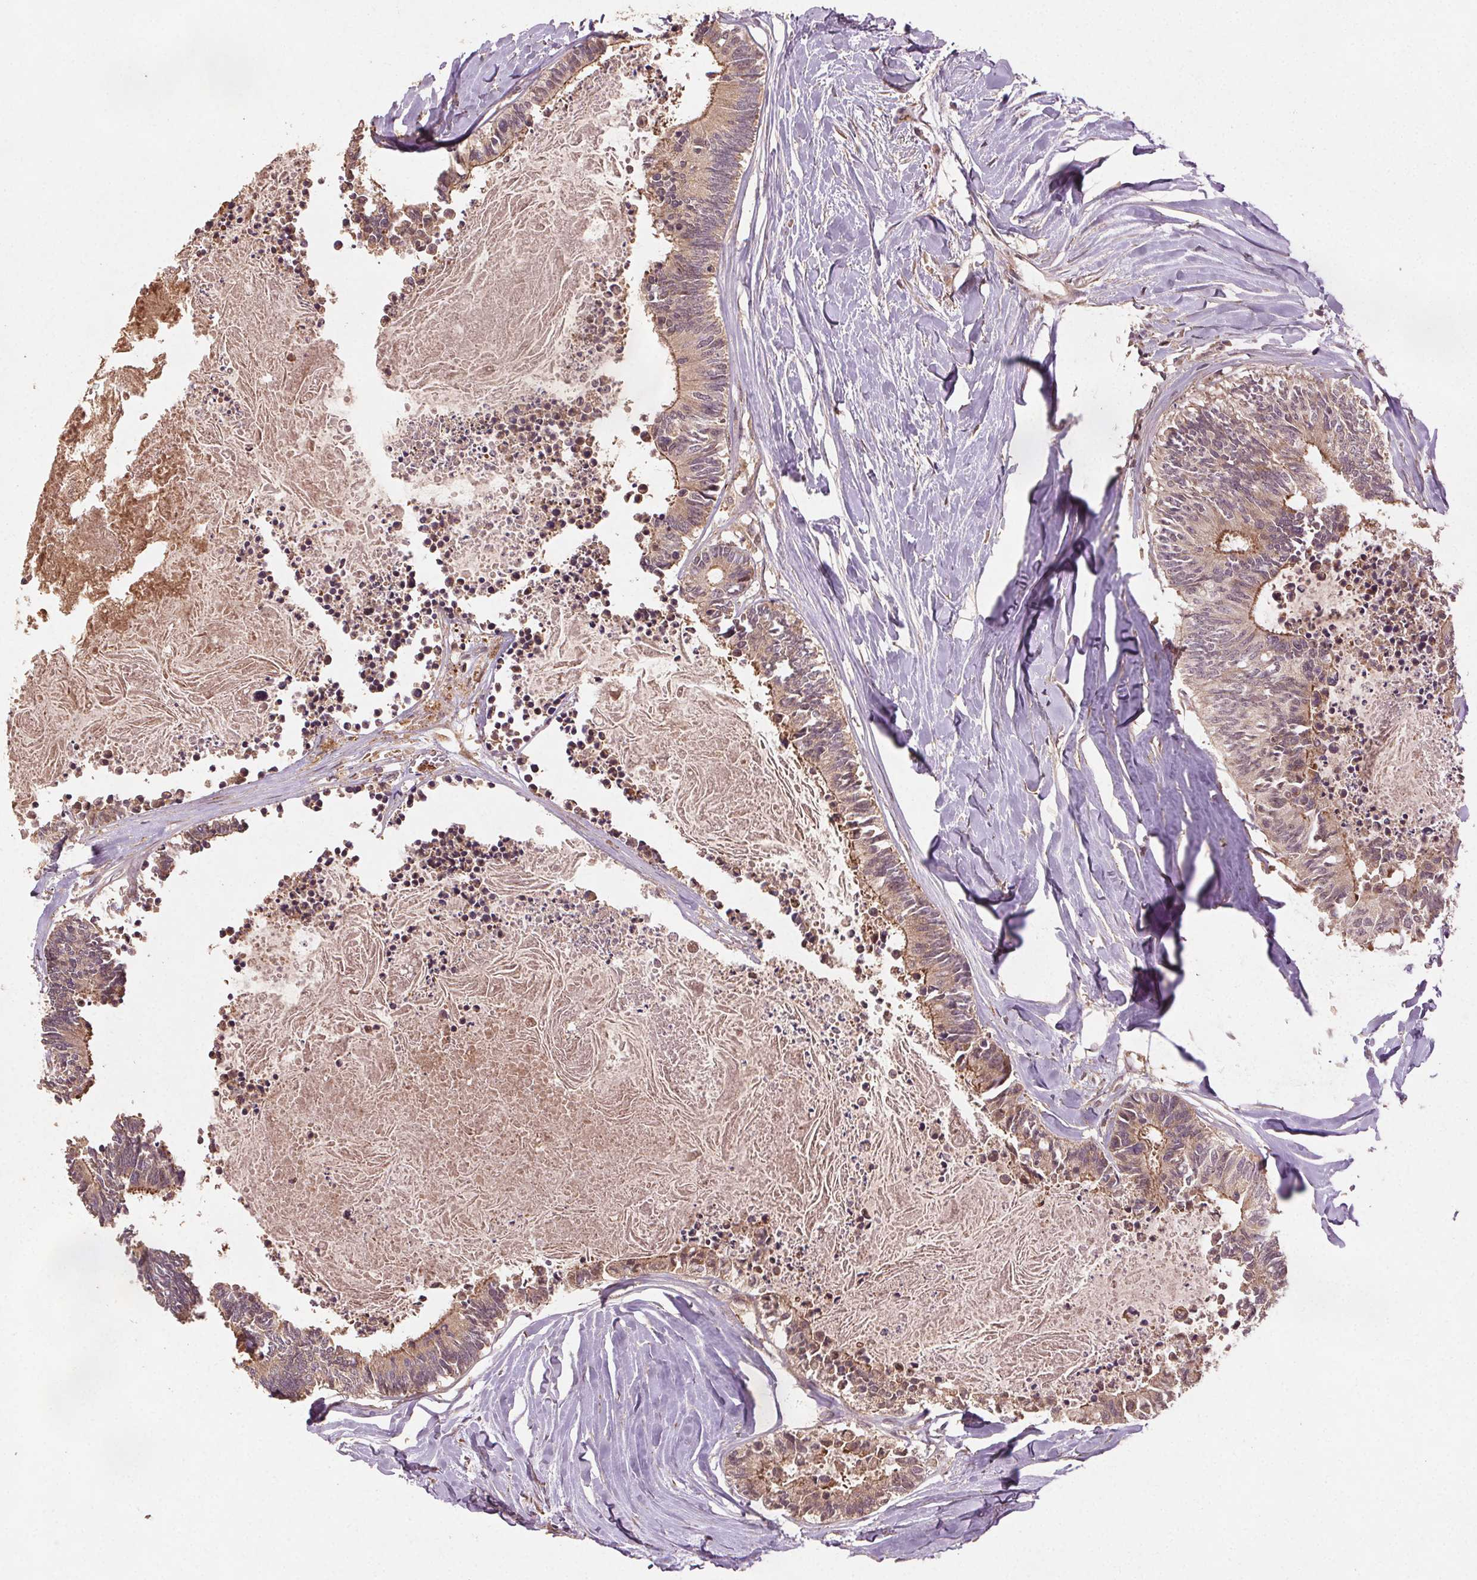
{"staining": {"intensity": "weak", "quantity": ">75%", "location": "cytoplasmic/membranous"}, "tissue": "colorectal cancer", "cell_type": "Tumor cells", "image_type": "cancer", "snomed": [{"axis": "morphology", "description": "Adenocarcinoma, NOS"}, {"axis": "topography", "description": "Colon"}, {"axis": "topography", "description": "Rectum"}], "caption": "Weak cytoplasmic/membranous positivity for a protein is identified in approximately >75% of tumor cells of colorectal cancer using IHC.", "gene": "SEC14L2", "patient": {"sex": "male", "age": 57}}